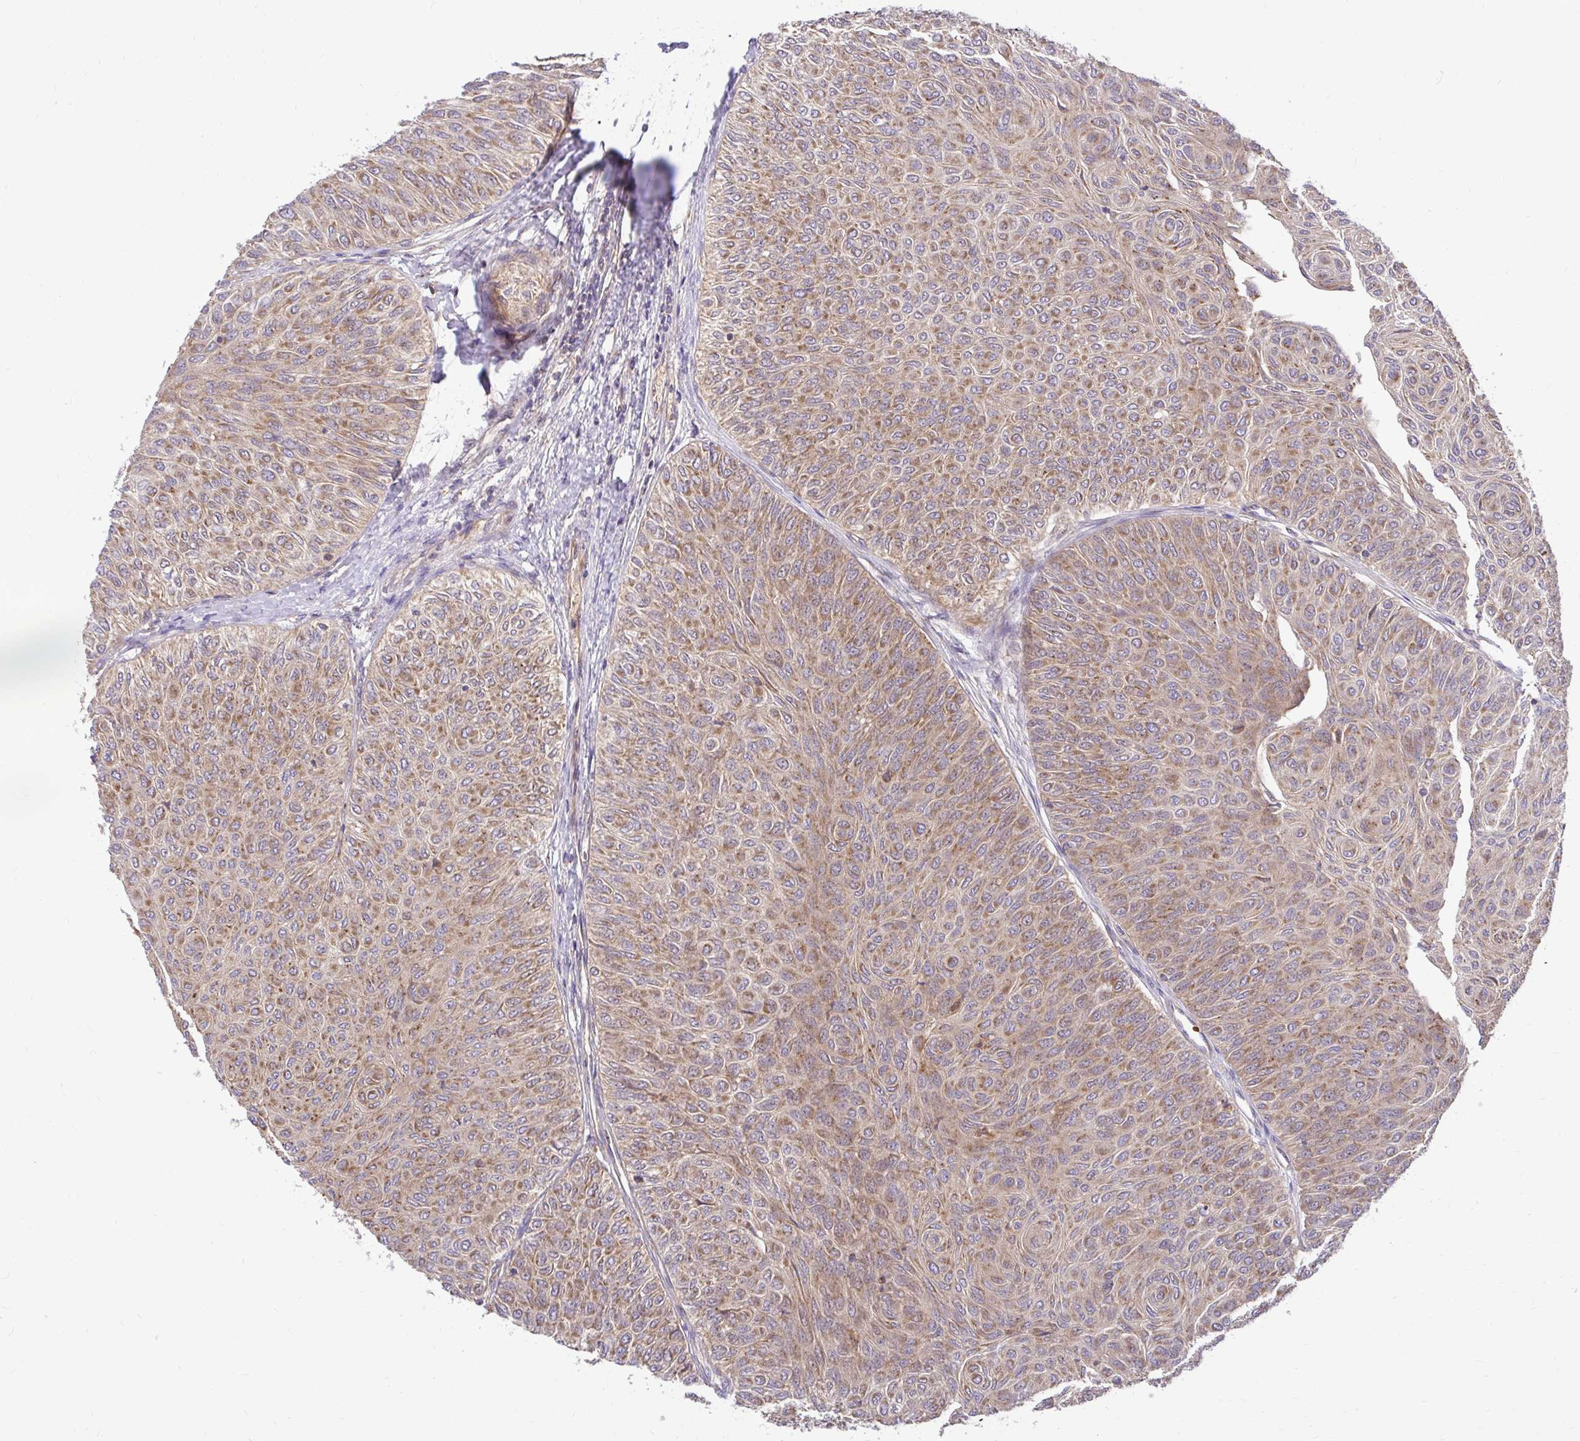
{"staining": {"intensity": "moderate", "quantity": ">75%", "location": "cytoplasmic/membranous"}, "tissue": "urothelial cancer", "cell_type": "Tumor cells", "image_type": "cancer", "snomed": [{"axis": "morphology", "description": "Urothelial carcinoma, Low grade"}, {"axis": "topography", "description": "Urinary bladder"}], "caption": "An immunohistochemistry image of neoplastic tissue is shown. Protein staining in brown highlights moderate cytoplasmic/membranous positivity in urothelial carcinoma (low-grade) within tumor cells.", "gene": "VTI1B", "patient": {"sex": "male", "age": 78}}